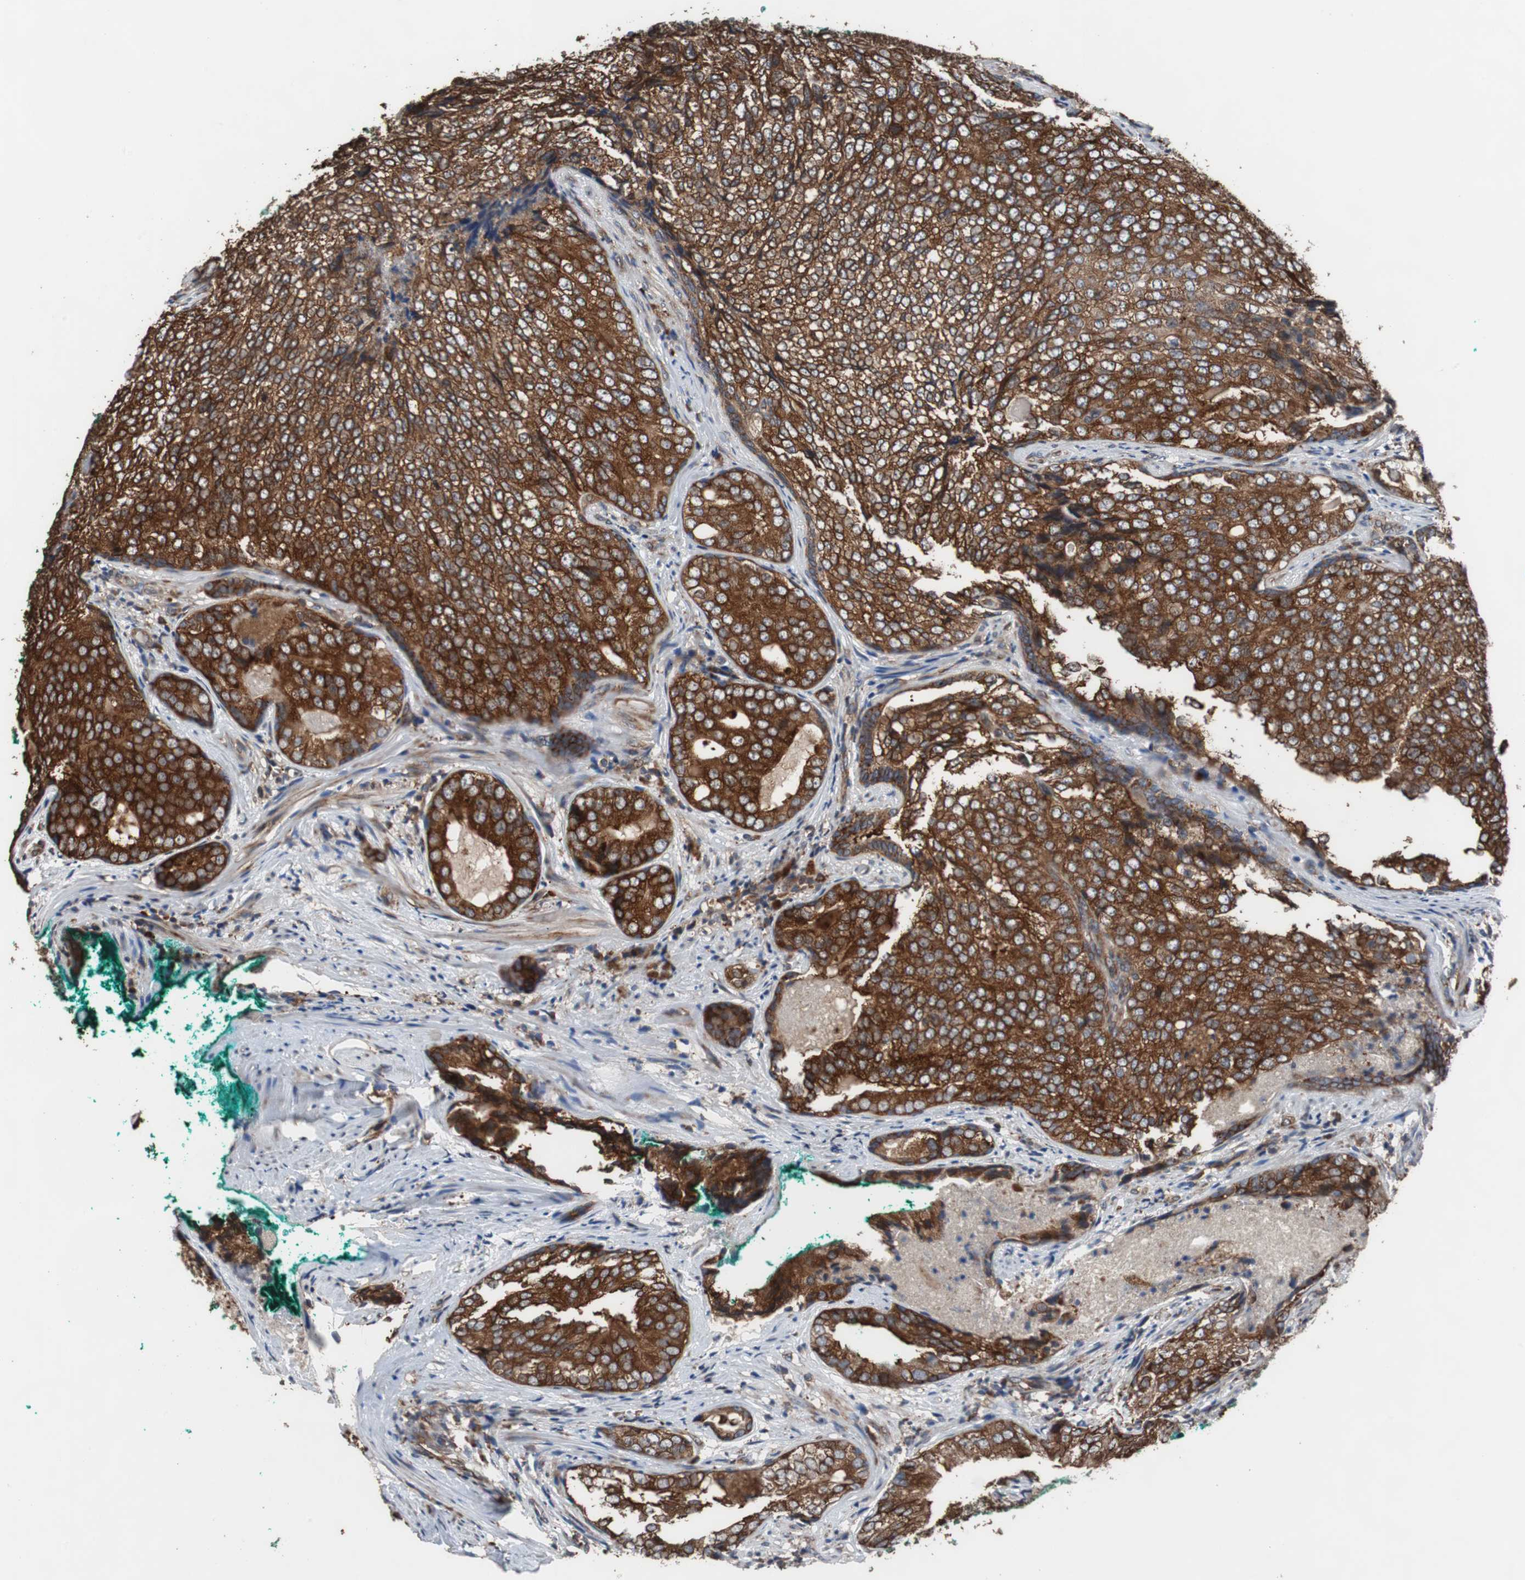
{"staining": {"intensity": "strong", "quantity": ">75%", "location": "cytoplasmic/membranous"}, "tissue": "prostate cancer", "cell_type": "Tumor cells", "image_type": "cancer", "snomed": [{"axis": "morphology", "description": "Adenocarcinoma, High grade"}, {"axis": "topography", "description": "Prostate"}], "caption": "This image reveals IHC staining of human adenocarcinoma (high-grade) (prostate), with high strong cytoplasmic/membranous staining in approximately >75% of tumor cells.", "gene": "USP10", "patient": {"sex": "male", "age": 66}}